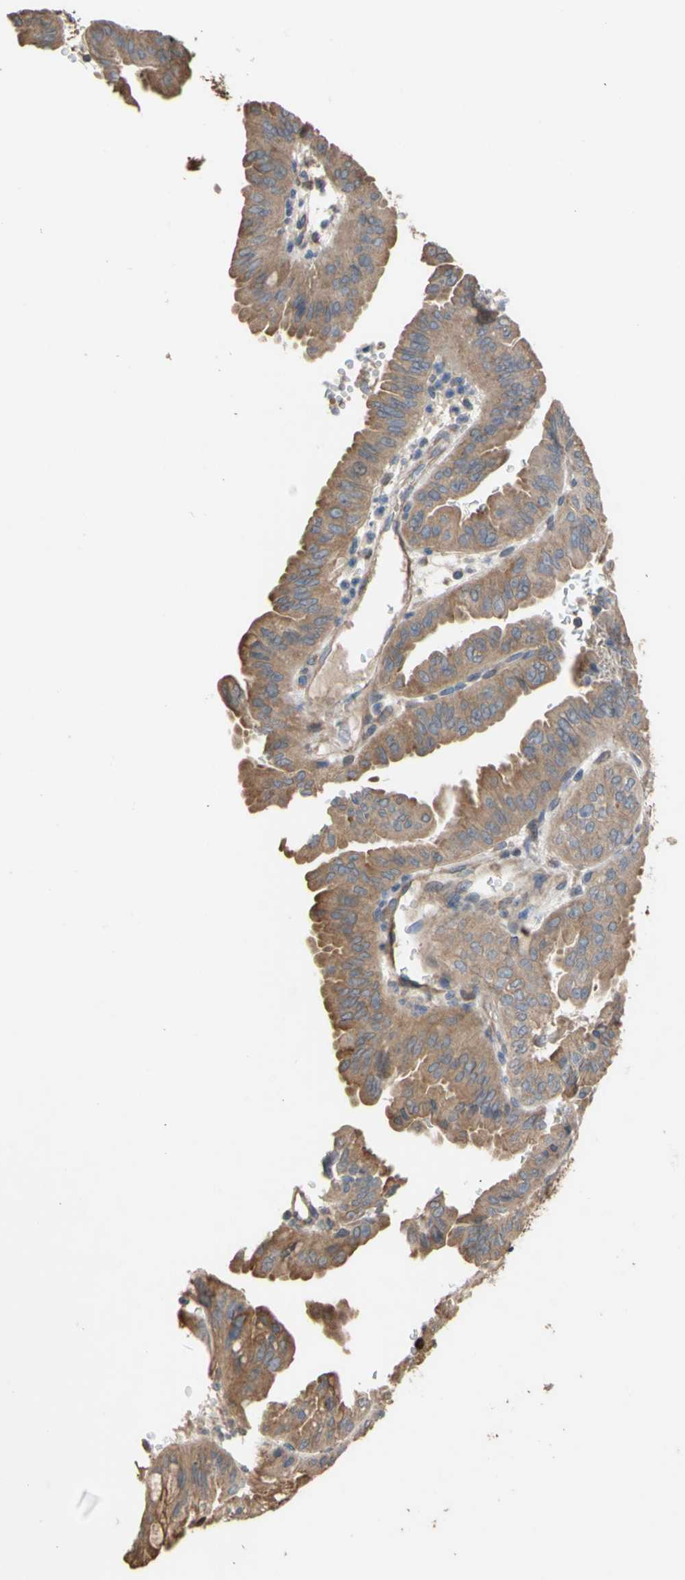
{"staining": {"intensity": "moderate", "quantity": ">75%", "location": "cytoplasmic/membranous"}, "tissue": "pancreatic cancer", "cell_type": "Tumor cells", "image_type": "cancer", "snomed": [{"axis": "morphology", "description": "Adenocarcinoma, NOS"}, {"axis": "topography", "description": "Pancreas"}], "caption": "Human pancreatic cancer (adenocarcinoma) stained with a brown dye reveals moderate cytoplasmic/membranous positive expression in approximately >75% of tumor cells.", "gene": "NECTIN3", "patient": {"sex": "male", "age": 70}}